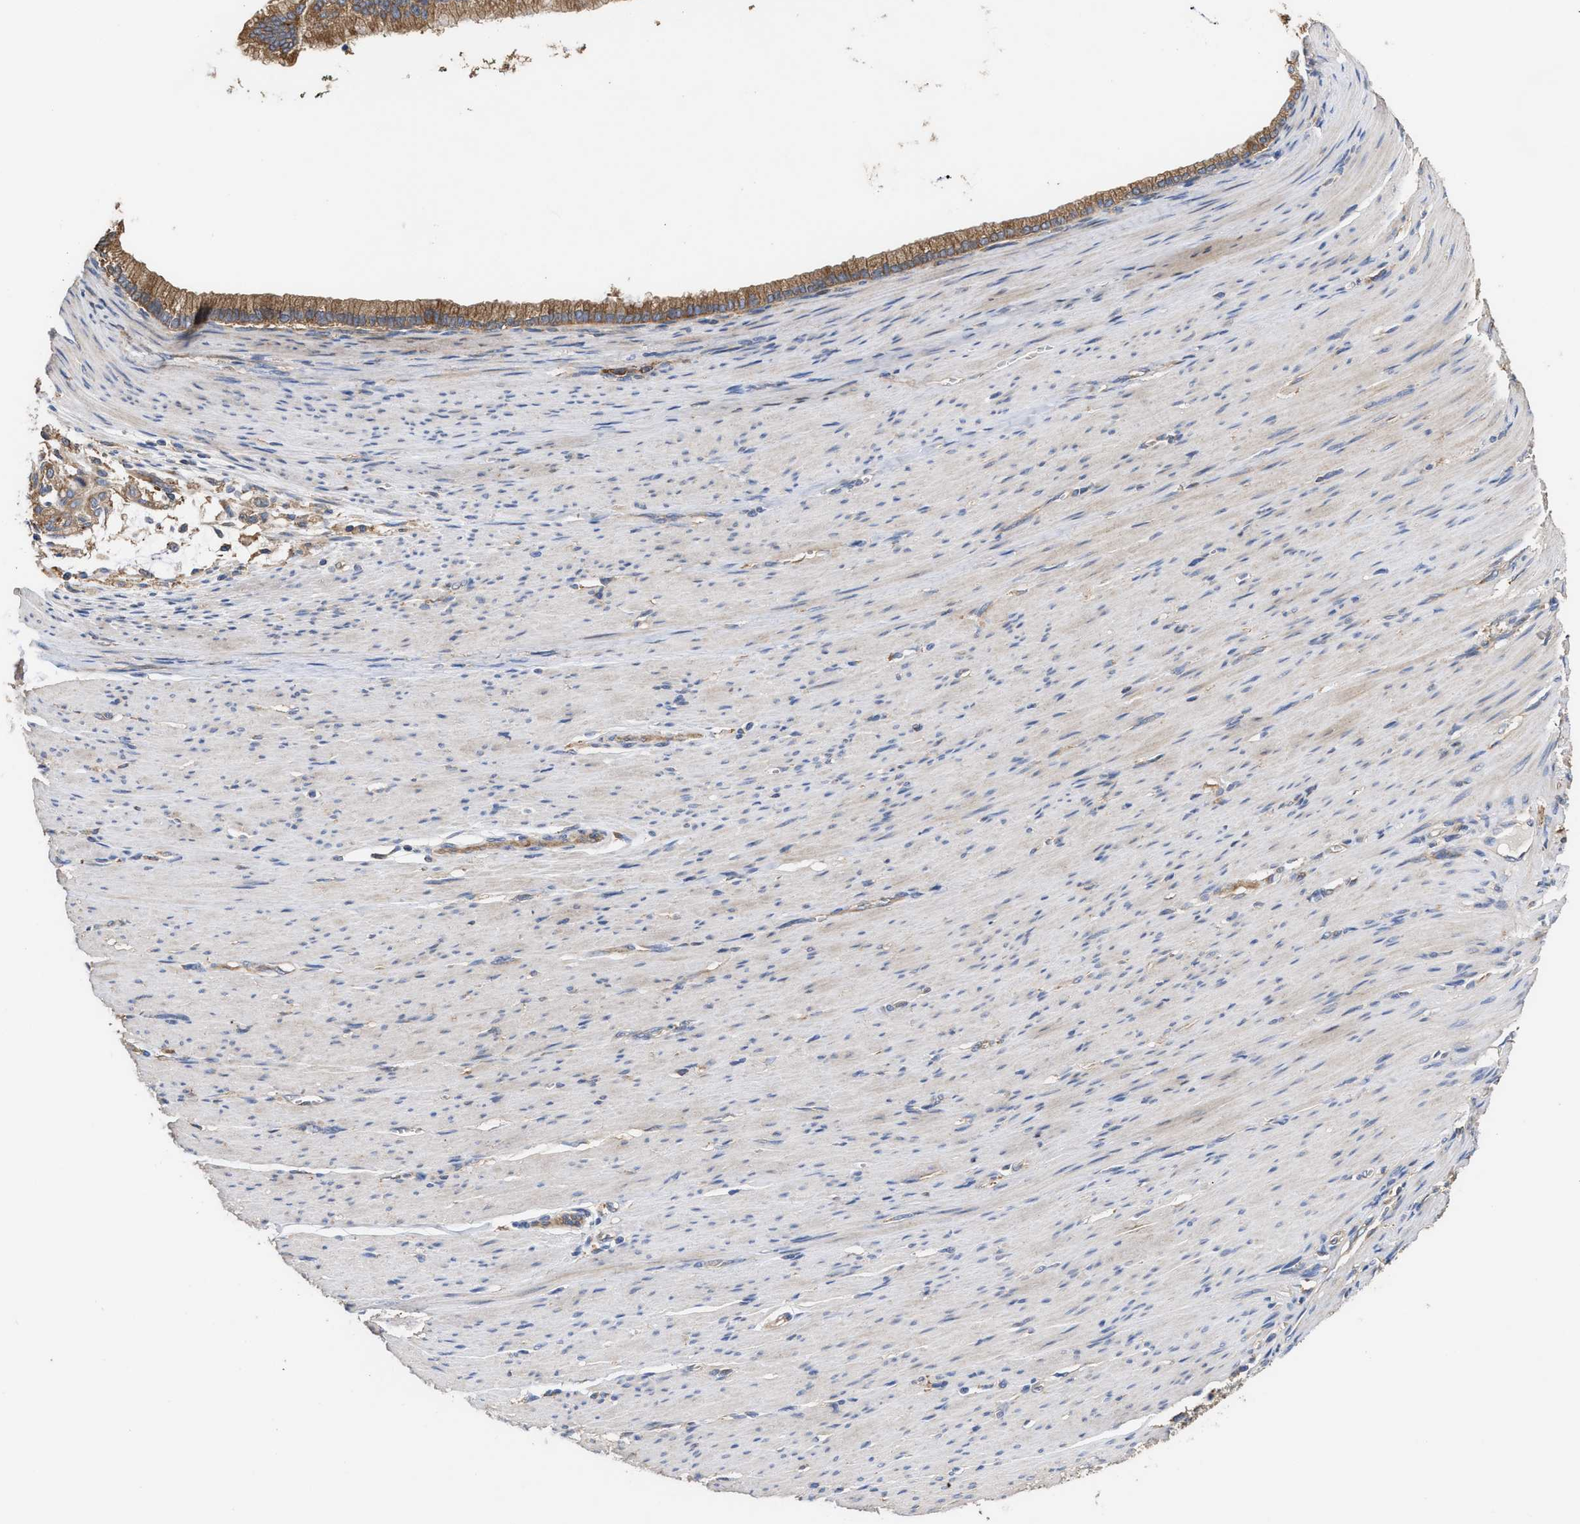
{"staining": {"intensity": "moderate", "quantity": ">75%", "location": "cytoplasmic/membranous"}, "tissue": "pancreatic cancer", "cell_type": "Tumor cells", "image_type": "cancer", "snomed": [{"axis": "morphology", "description": "Adenocarcinoma, NOS"}, {"axis": "topography", "description": "Pancreas"}], "caption": "Immunohistochemistry (IHC) micrograph of neoplastic tissue: pancreatic cancer (adenocarcinoma) stained using immunohistochemistry shows medium levels of moderate protein expression localized specifically in the cytoplasmic/membranous of tumor cells, appearing as a cytoplasmic/membranous brown color.", "gene": "KLB", "patient": {"sex": "male", "age": 69}}